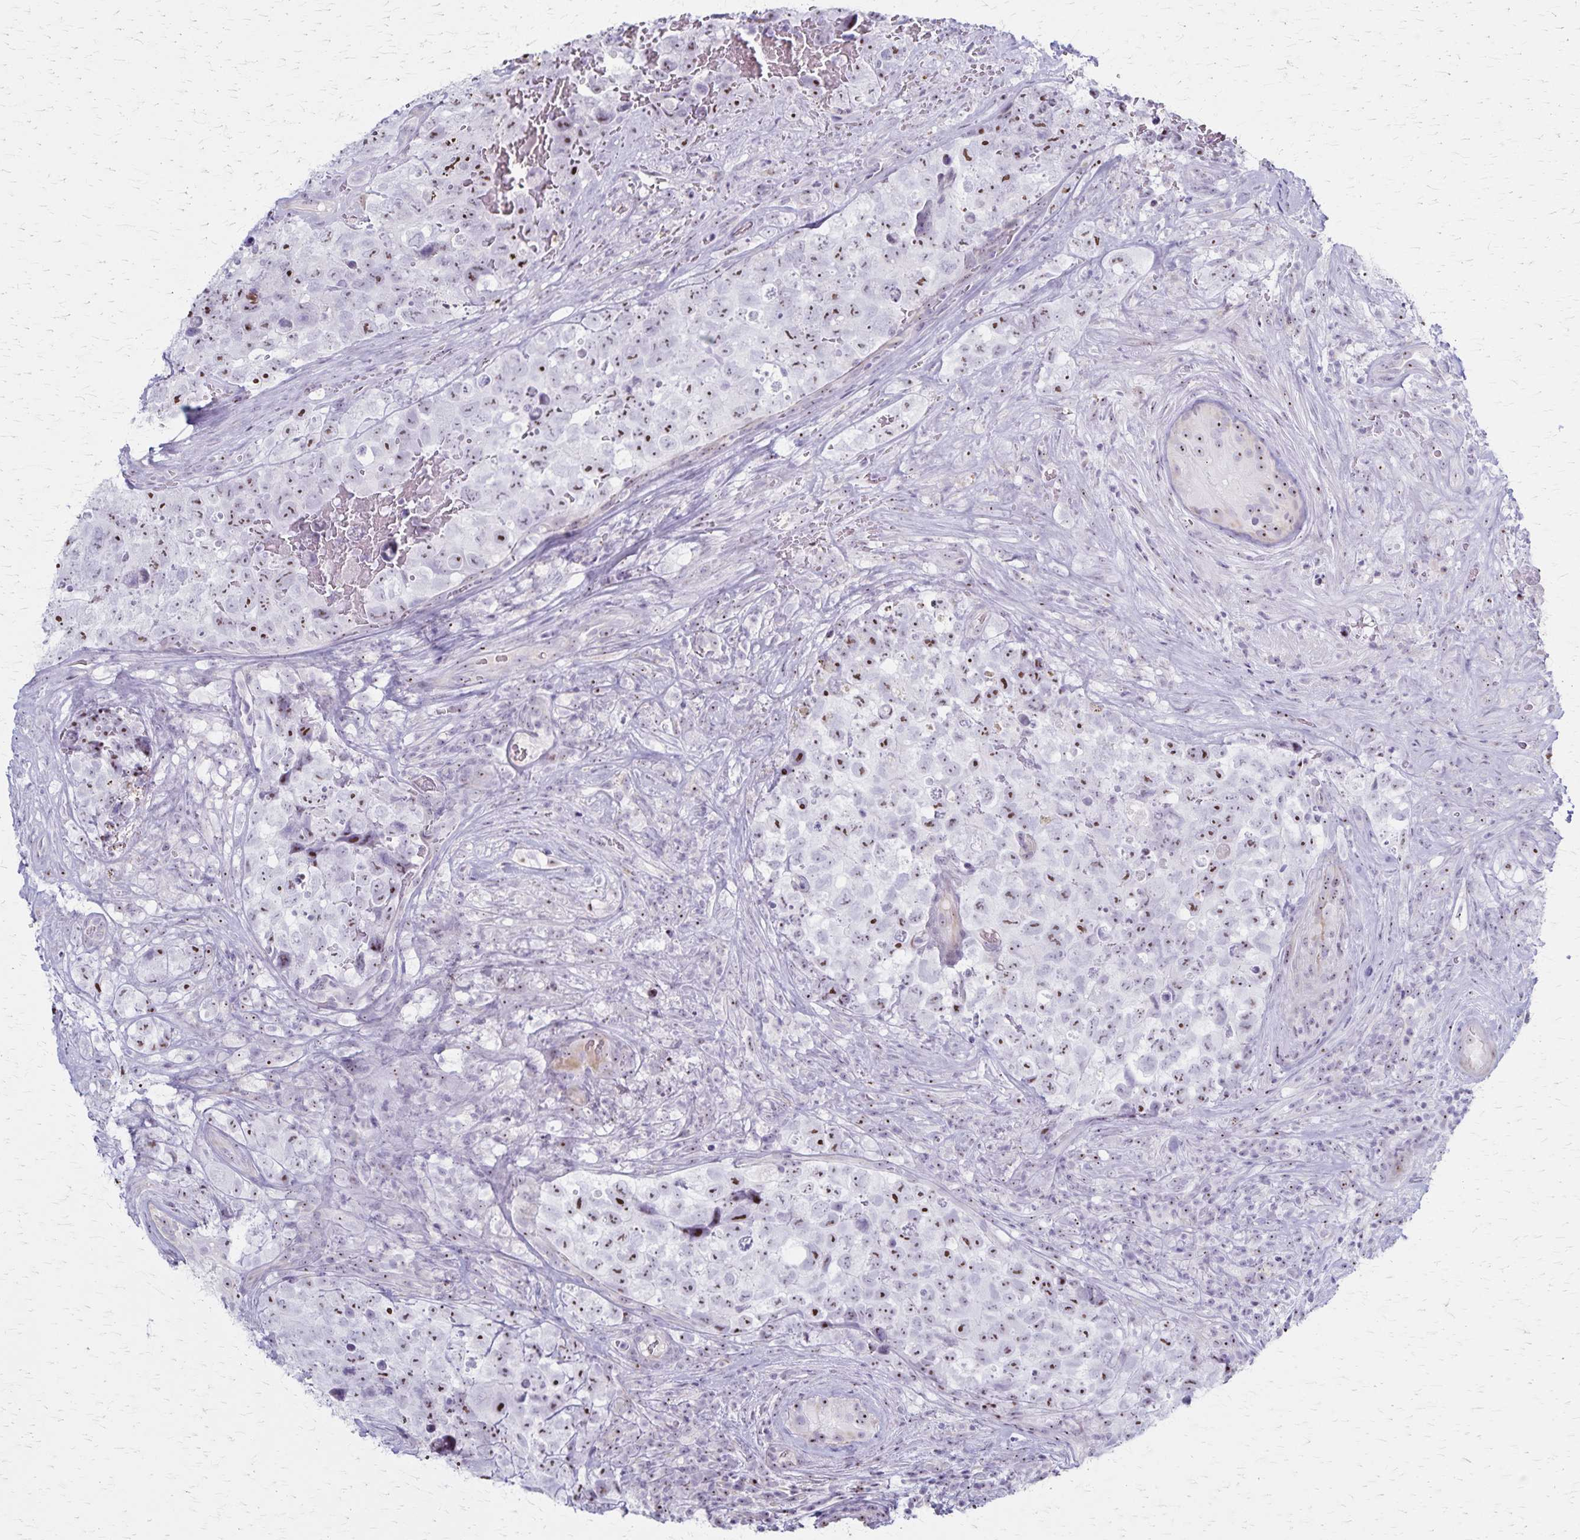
{"staining": {"intensity": "moderate", "quantity": "25%-75%", "location": "nuclear"}, "tissue": "testis cancer", "cell_type": "Tumor cells", "image_type": "cancer", "snomed": [{"axis": "morphology", "description": "Carcinoma, Embryonal, NOS"}, {"axis": "topography", "description": "Testis"}], "caption": "Protein expression analysis of human embryonal carcinoma (testis) reveals moderate nuclear positivity in approximately 25%-75% of tumor cells.", "gene": "DLK2", "patient": {"sex": "male", "age": 18}}